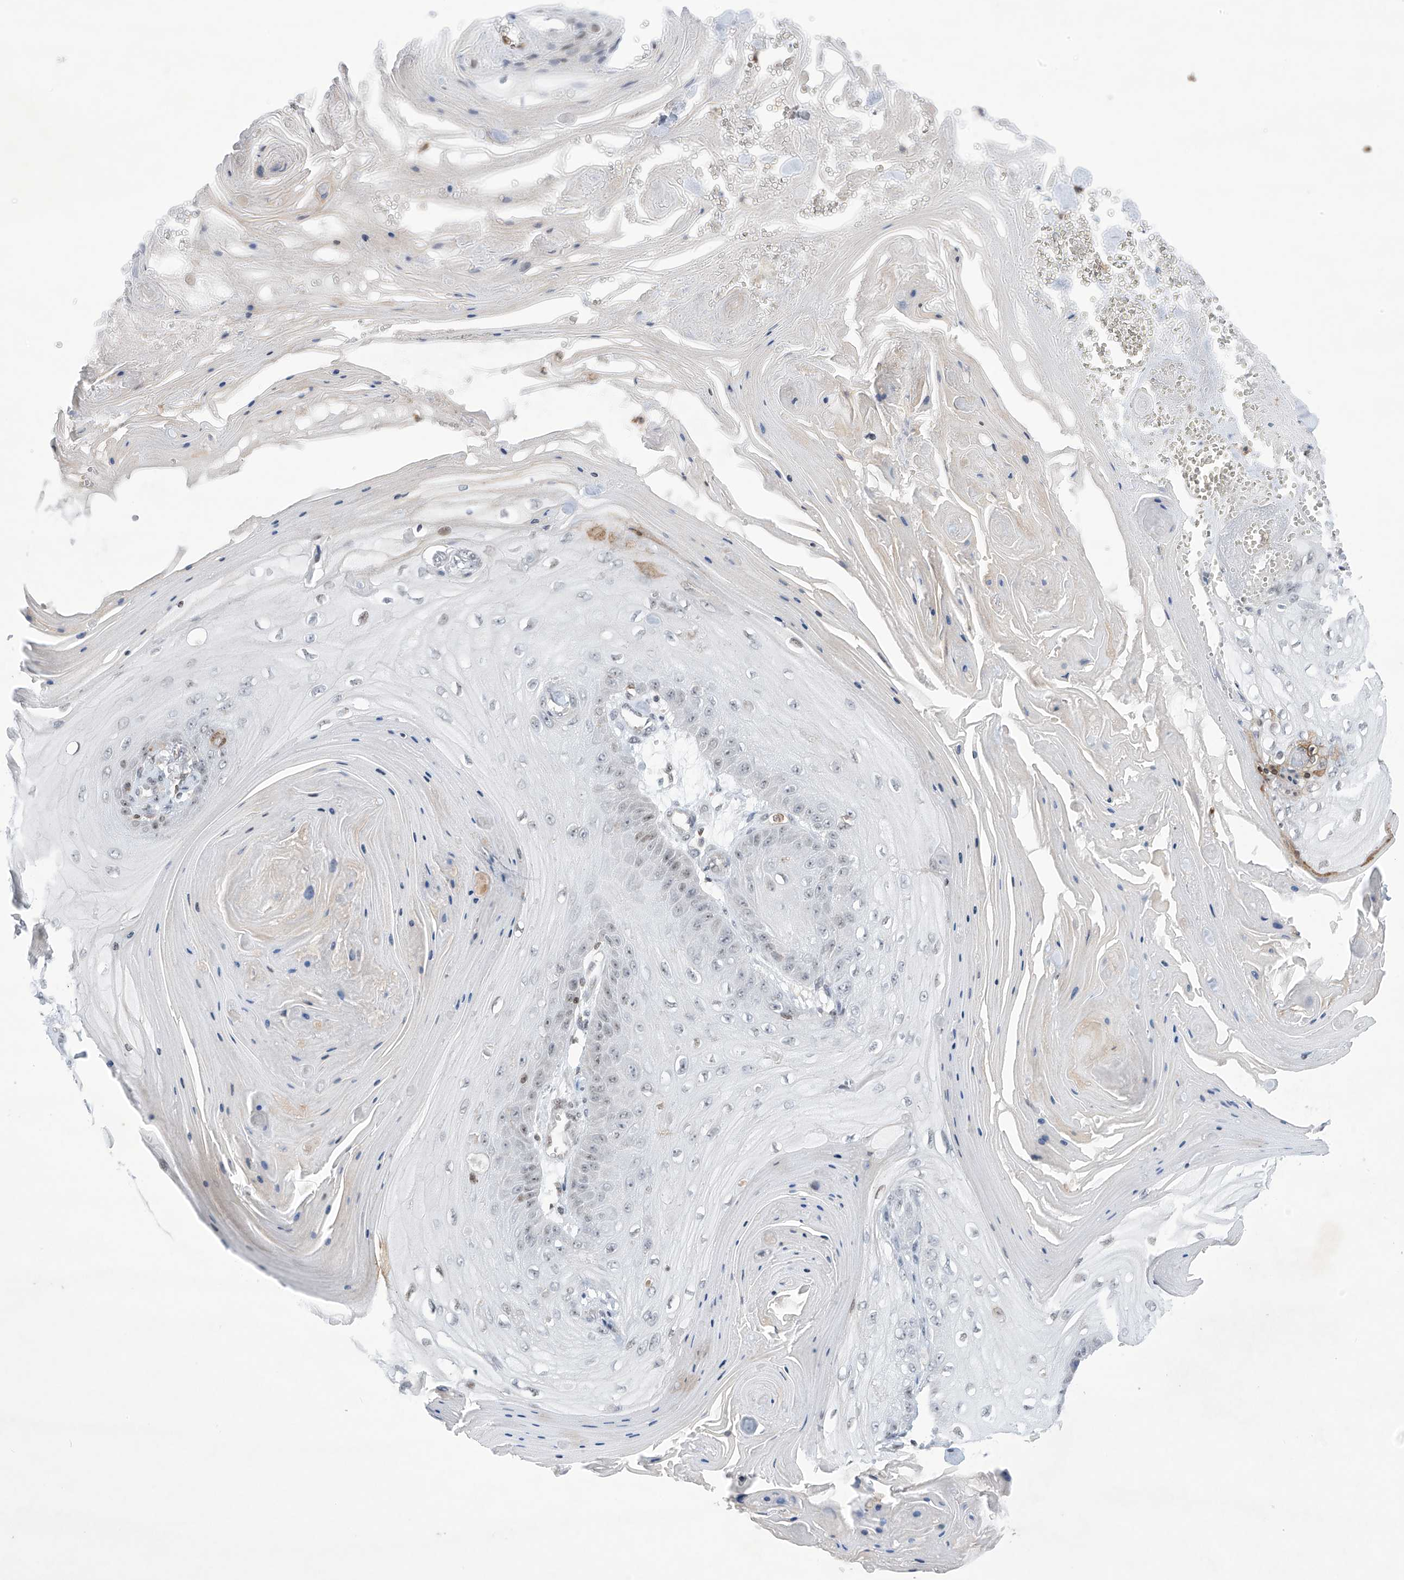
{"staining": {"intensity": "weak", "quantity": "<25%", "location": "nuclear"}, "tissue": "skin cancer", "cell_type": "Tumor cells", "image_type": "cancer", "snomed": [{"axis": "morphology", "description": "Squamous cell carcinoma, NOS"}, {"axis": "topography", "description": "Skin"}], "caption": "Immunohistochemistry of human skin squamous cell carcinoma shows no expression in tumor cells.", "gene": "MSL3", "patient": {"sex": "male", "age": 74}}